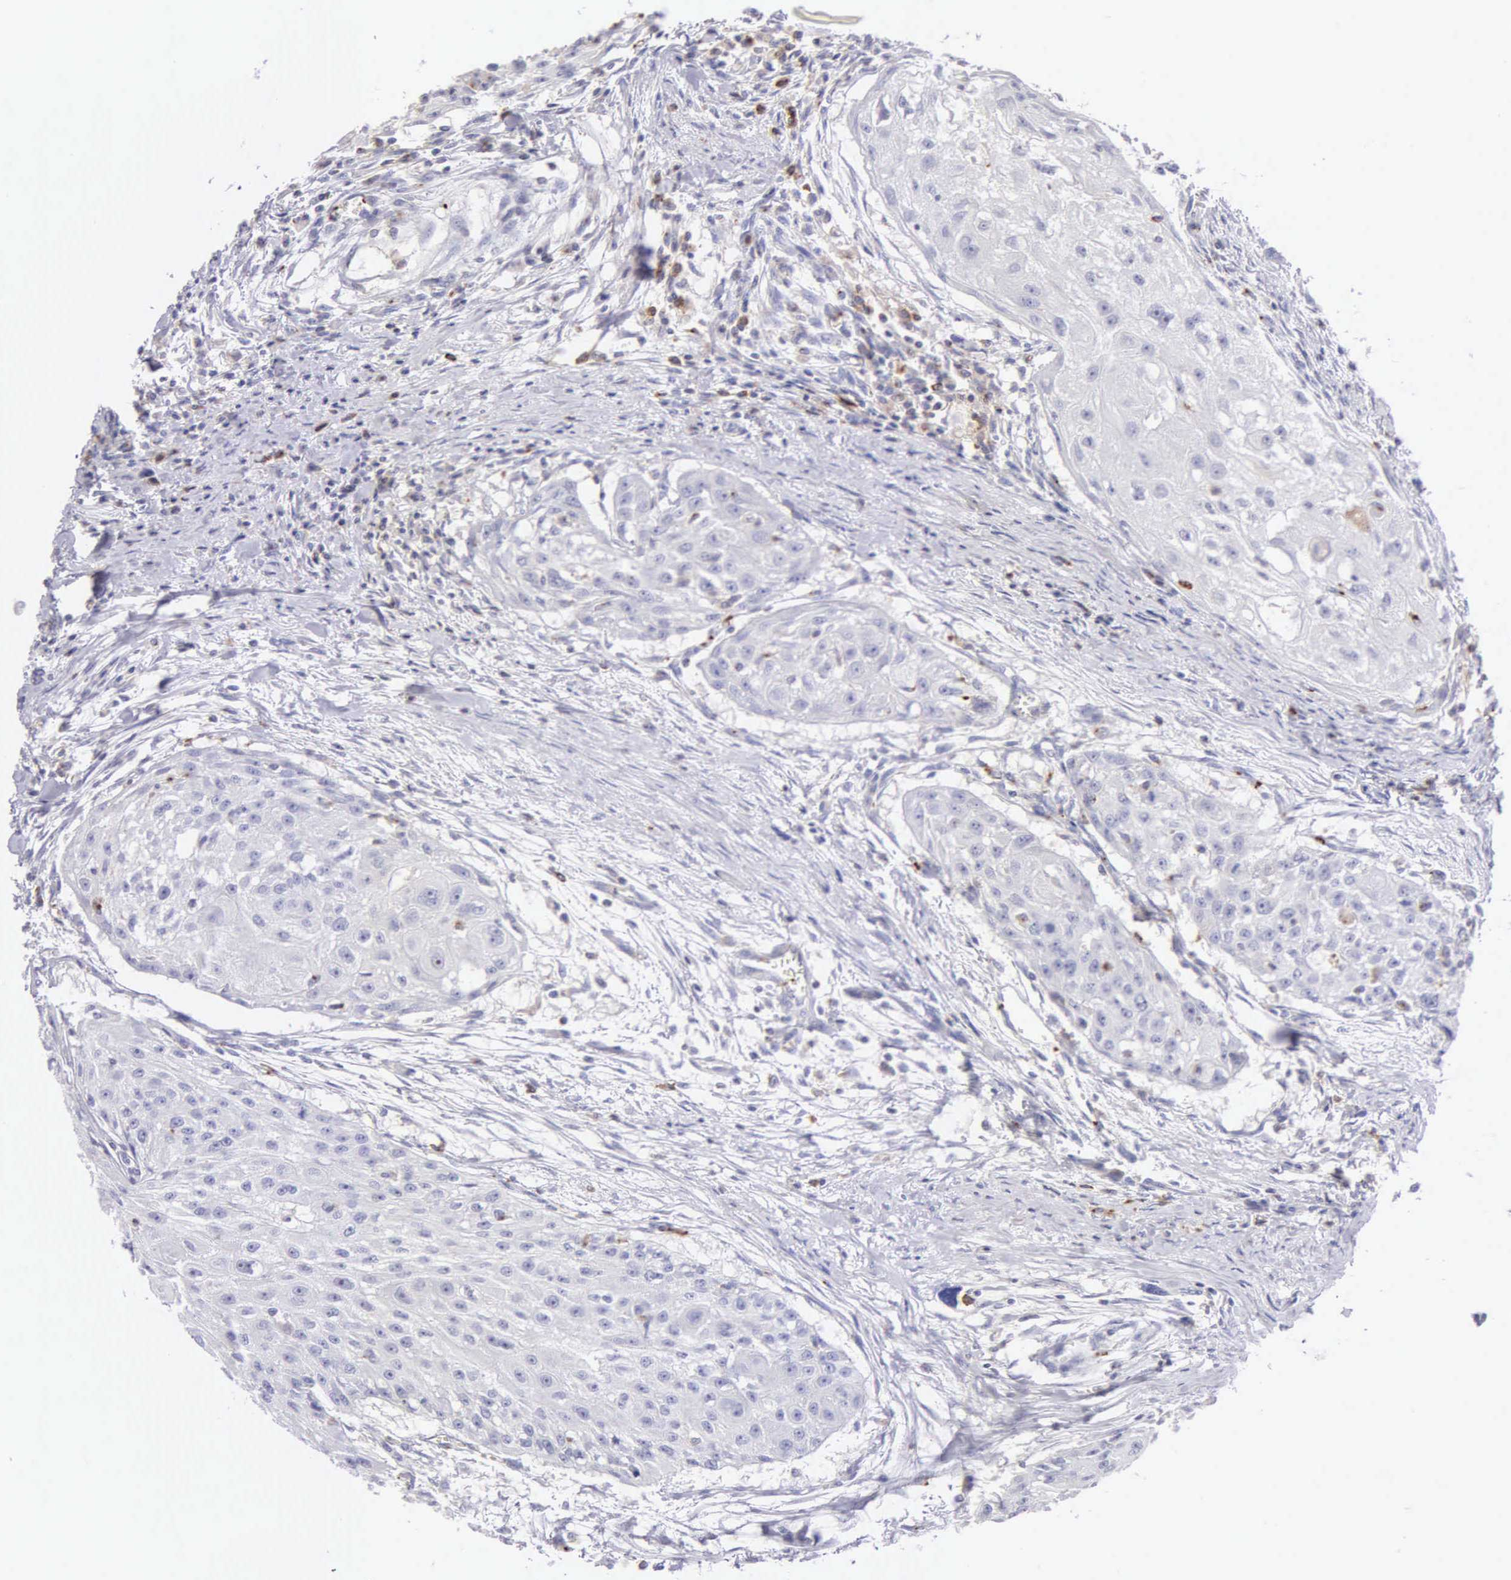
{"staining": {"intensity": "negative", "quantity": "none", "location": "none"}, "tissue": "head and neck cancer", "cell_type": "Tumor cells", "image_type": "cancer", "snomed": [{"axis": "morphology", "description": "Squamous cell carcinoma, NOS"}, {"axis": "topography", "description": "Head-Neck"}], "caption": "Head and neck cancer was stained to show a protein in brown. There is no significant expression in tumor cells.", "gene": "SRGN", "patient": {"sex": "male", "age": 64}}